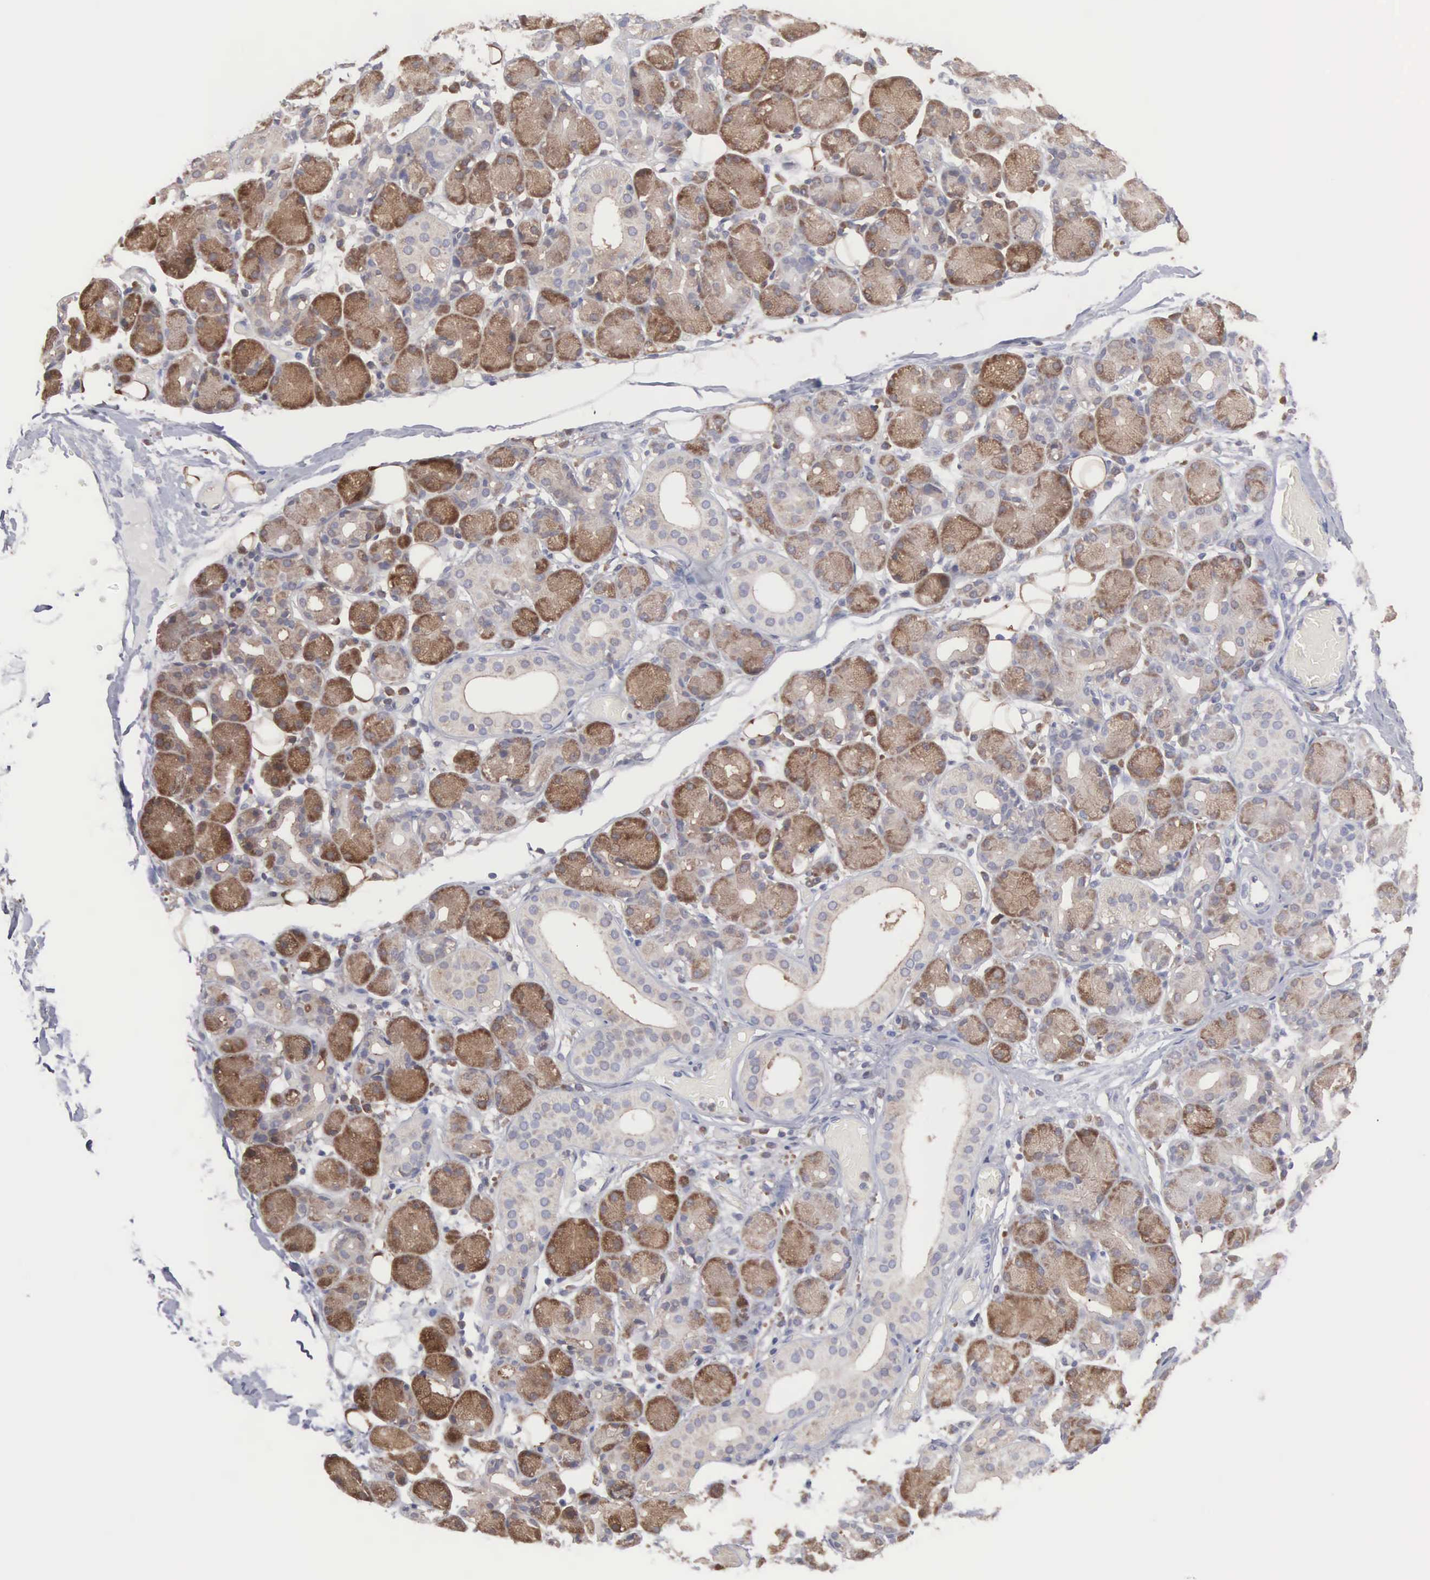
{"staining": {"intensity": "moderate", "quantity": "25%-75%", "location": "cytoplasmic/membranous"}, "tissue": "salivary gland", "cell_type": "Glandular cells", "image_type": "normal", "snomed": [{"axis": "morphology", "description": "Normal tissue, NOS"}, {"axis": "topography", "description": "Salivary gland"}, {"axis": "topography", "description": "Peripheral nerve tissue"}], "caption": "Approximately 25%-75% of glandular cells in unremarkable human salivary gland display moderate cytoplasmic/membranous protein staining as visualized by brown immunohistochemical staining.", "gene": "MTHFD1", "patient": {"sex": "male", "age": 62}}